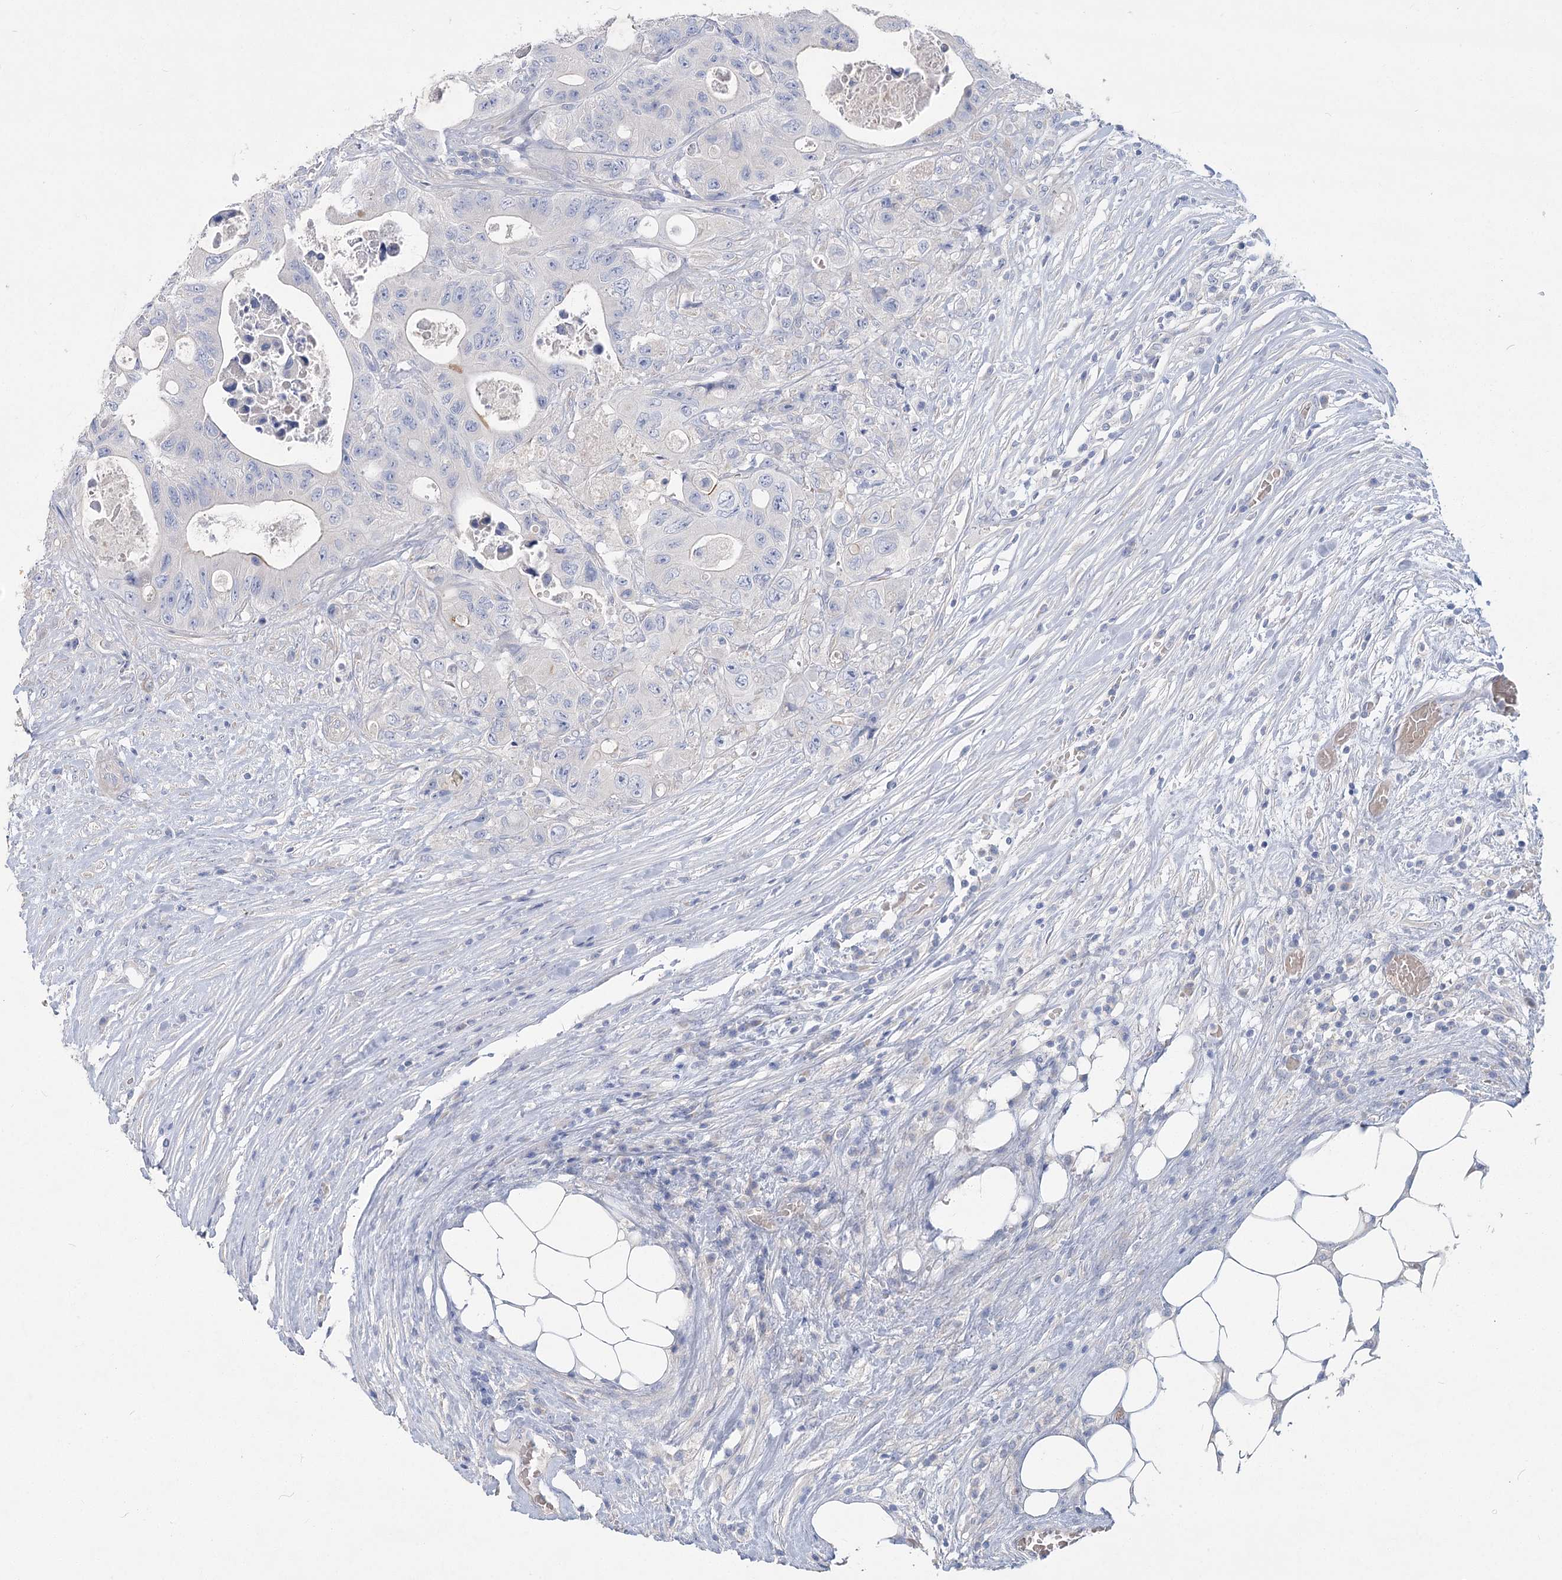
{"staining": {"intensity": "negative", "quantity": "none", "location": "none"}, "tissue": "colorectal cancer", "cell_type": "Tumor cells", "image_type": "cancer", "snomed": [{"axis": "morphology", "description": "Adenocarcinoma, NOS"}, {"axis": "topography", "description": "Colon"}], "caption": "Tumor cells show no significant expression in colorectal adenocarcinoma.", "gene": "SLC9A3", "patient": {"sex": "female", "age": 46}}